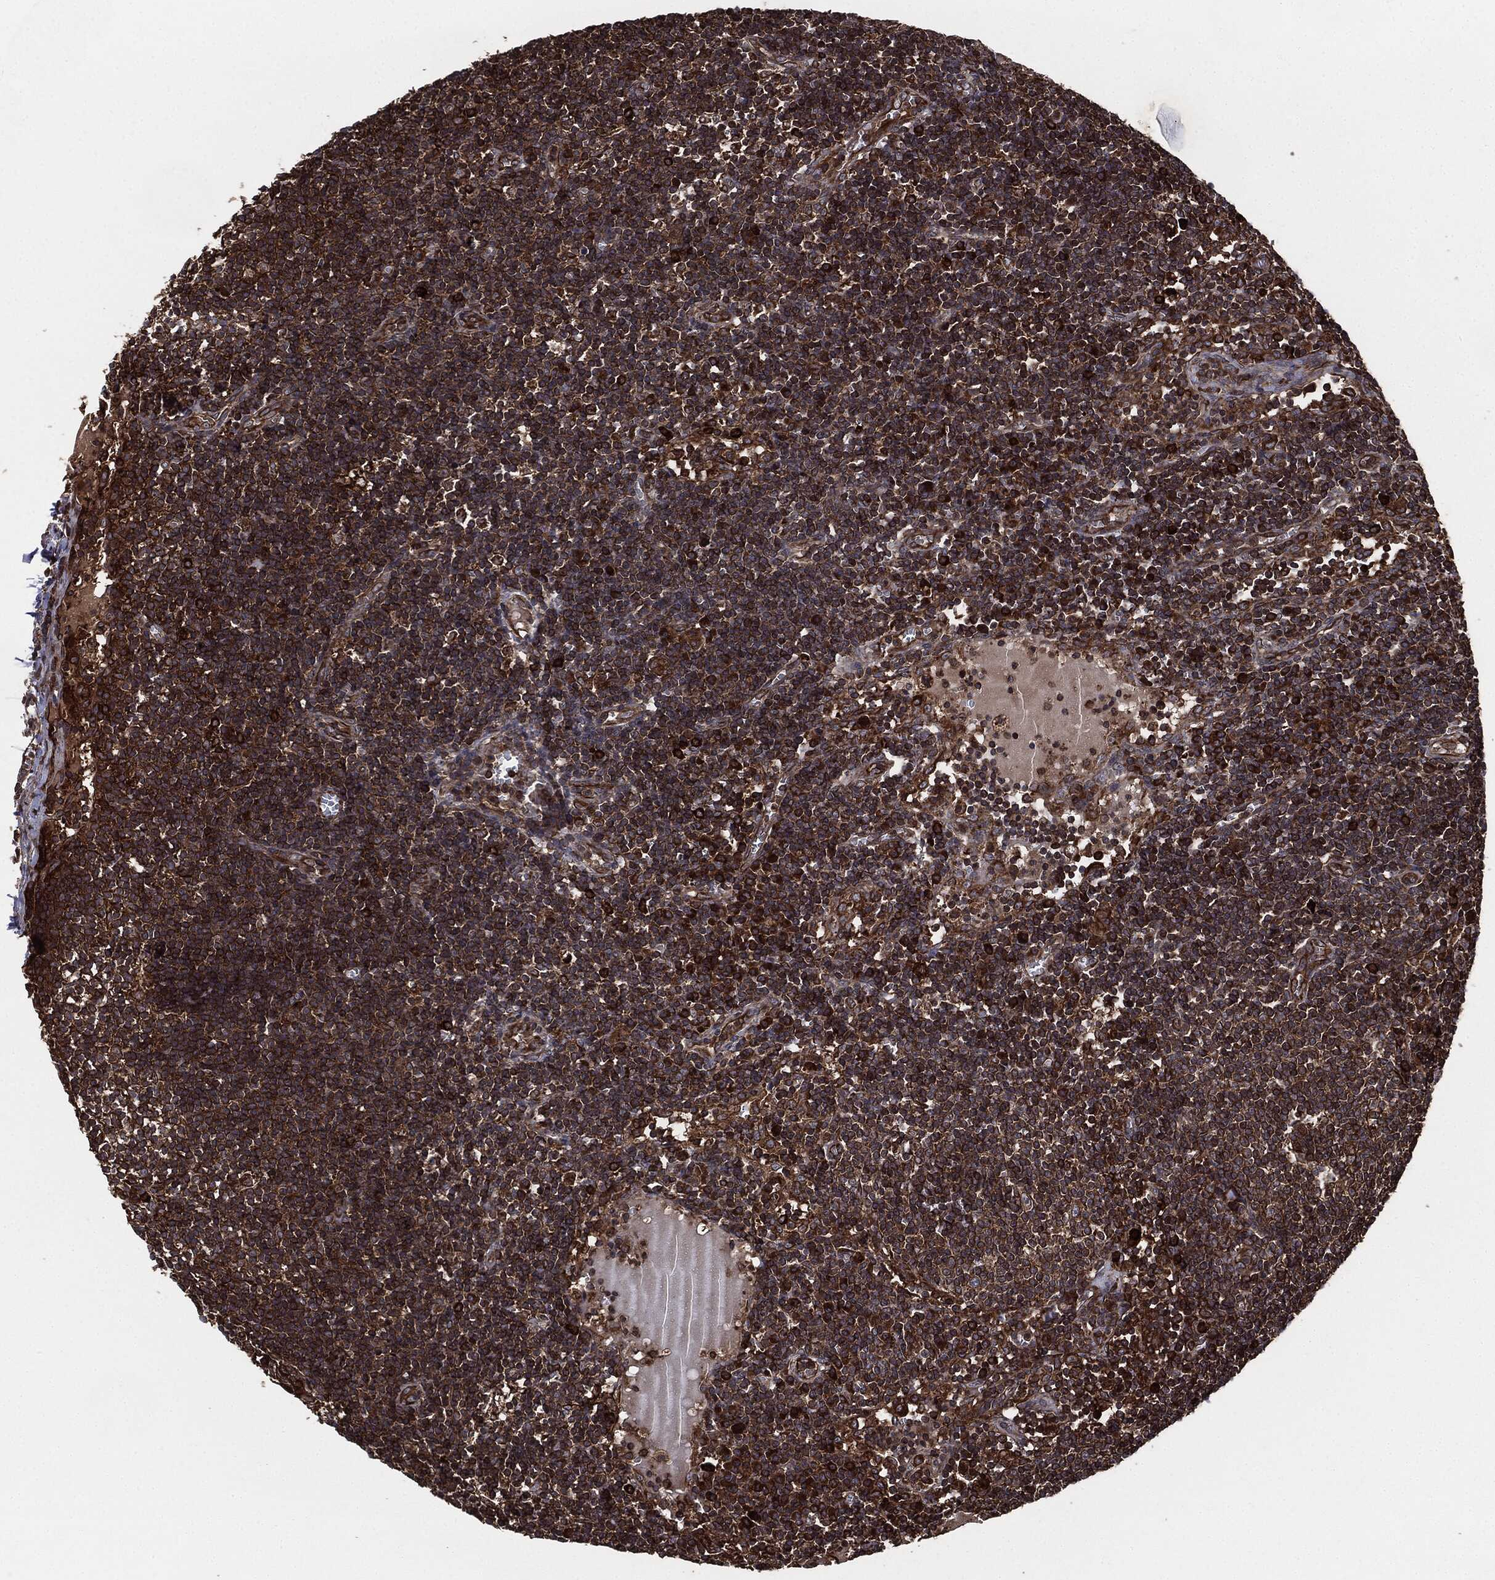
{"staining": {"intensity": "strong", "quantity": "<25%", "location": "cytoplasmic/membranous"}, "tissue": "lymph node", "cell_type": "Germinal center cells", "image_type": "normal", "snomed": [{"axis": "morphology", "description": "Normal tissue, NOS"}, {"axis": "morphology", "description": "Adenocarcinoma, NOS"}, {"axis": "topography", "description": "Lymph node"}, {"axis": "topography", "description": "Pancreas"}], "caption": "Protein staining displays strong cytoplasmic/membranous expression in approximately <25% of germinal center cells in benign lymph node. (DAB (3,3'-diaminobenzidine) IHC with brightfield microscopy, high magnification).", "gene": "RAP1GDS1", "patient": {"sex": "female", "age": 58}}